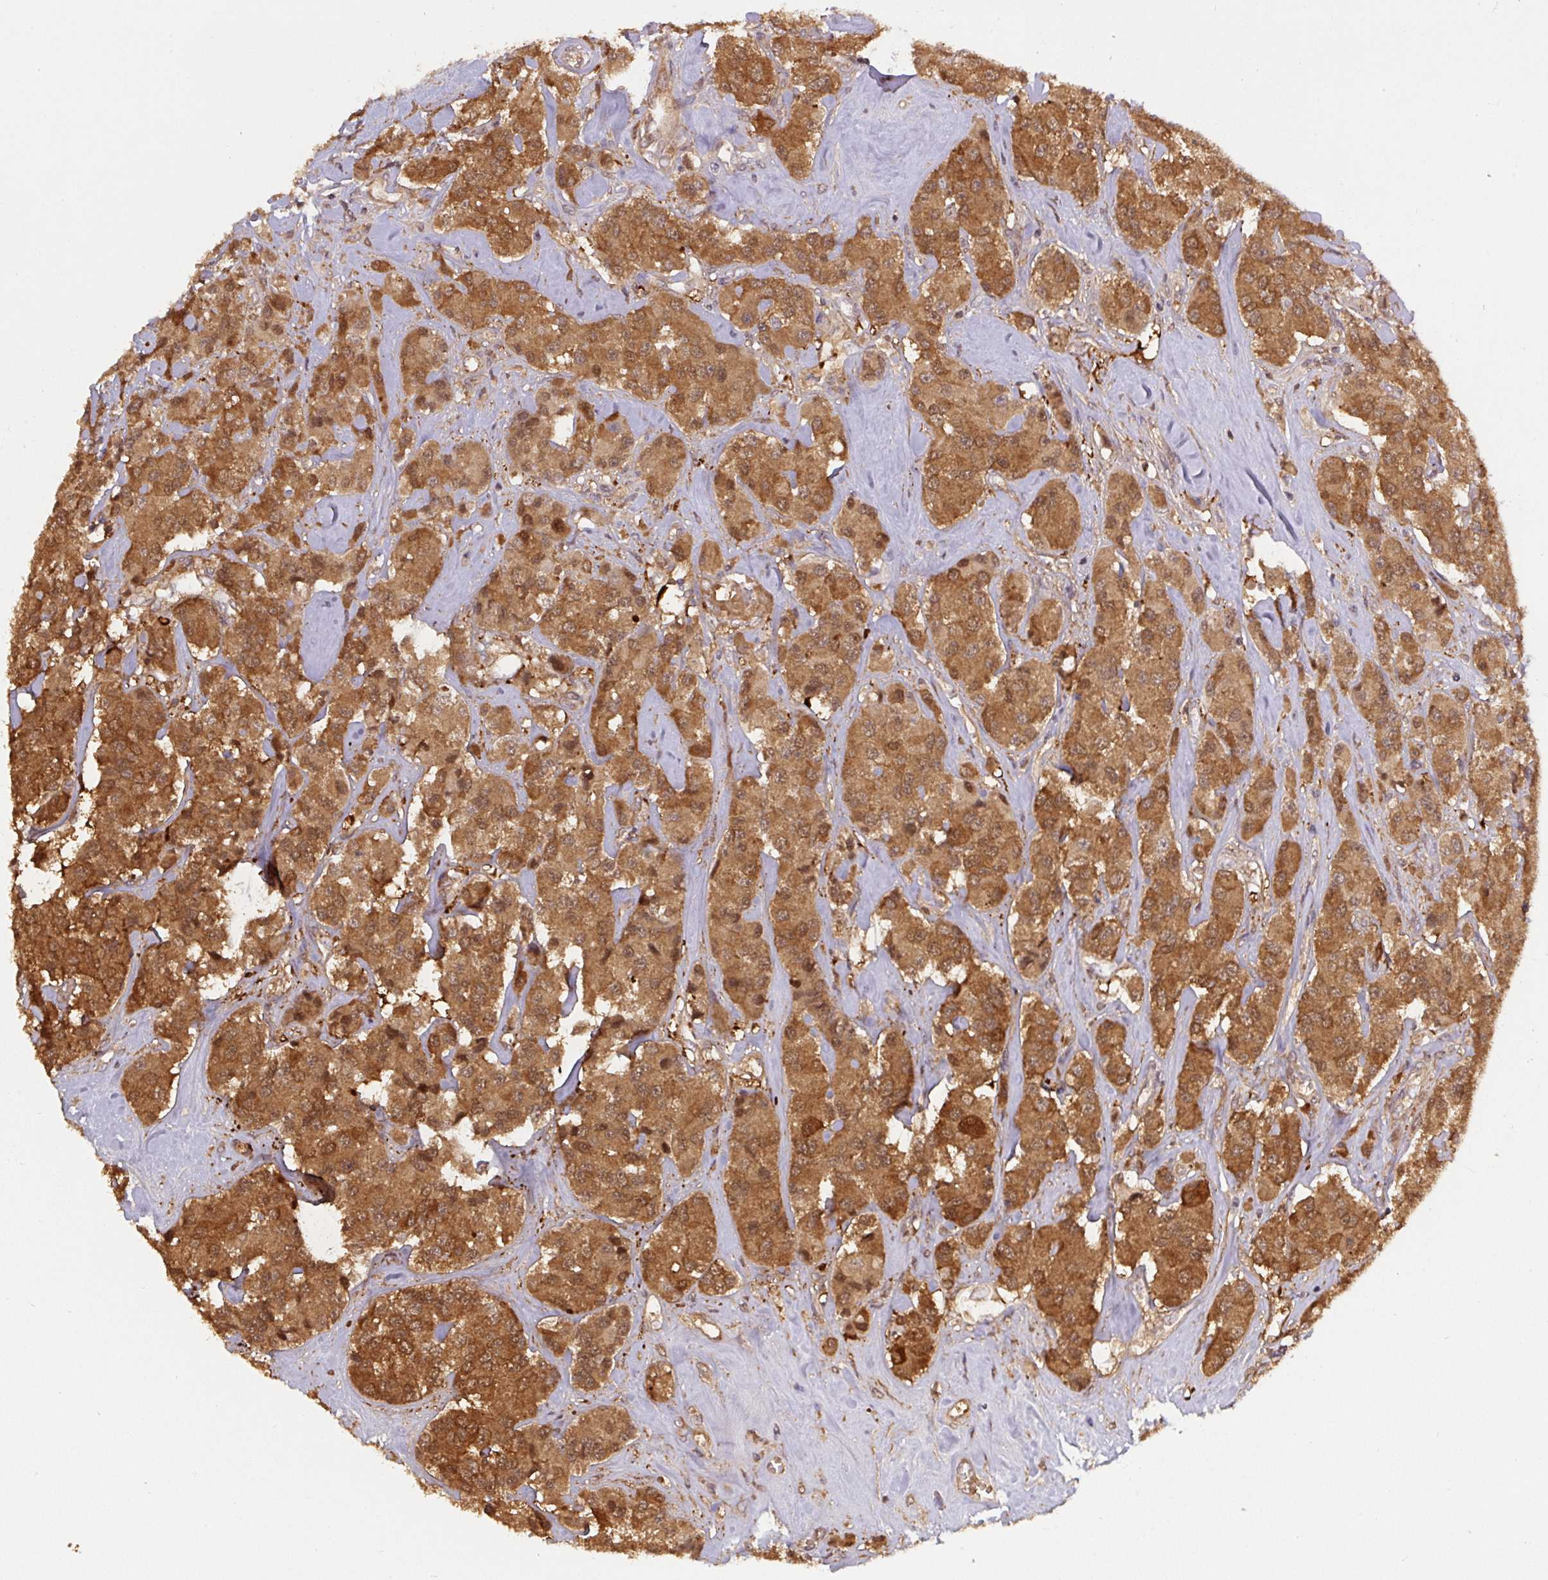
{"staining": {"intensity": "moderate", "quantity": ">75%", "location": "cytoplasmic/membranous,nuclear"}, "tissue": "carcinoid", "cell_type": "Tumor cells", "image_type": "cancer", "snomed": [{"axis": "morphology", "description": "Carcinoid, malignant, NOS"}, {"axis": "topography", "description": "Pancreas"}], "caption": "Carcinoid (malignant) was stained to show a protein in brown. There is medium levels of moderate cytoplasmic/membranous and nuclear positivity in approximately >75% of tumor cells.", "gene": "ST13", "patient": {"sex": "male", "age": 41}}